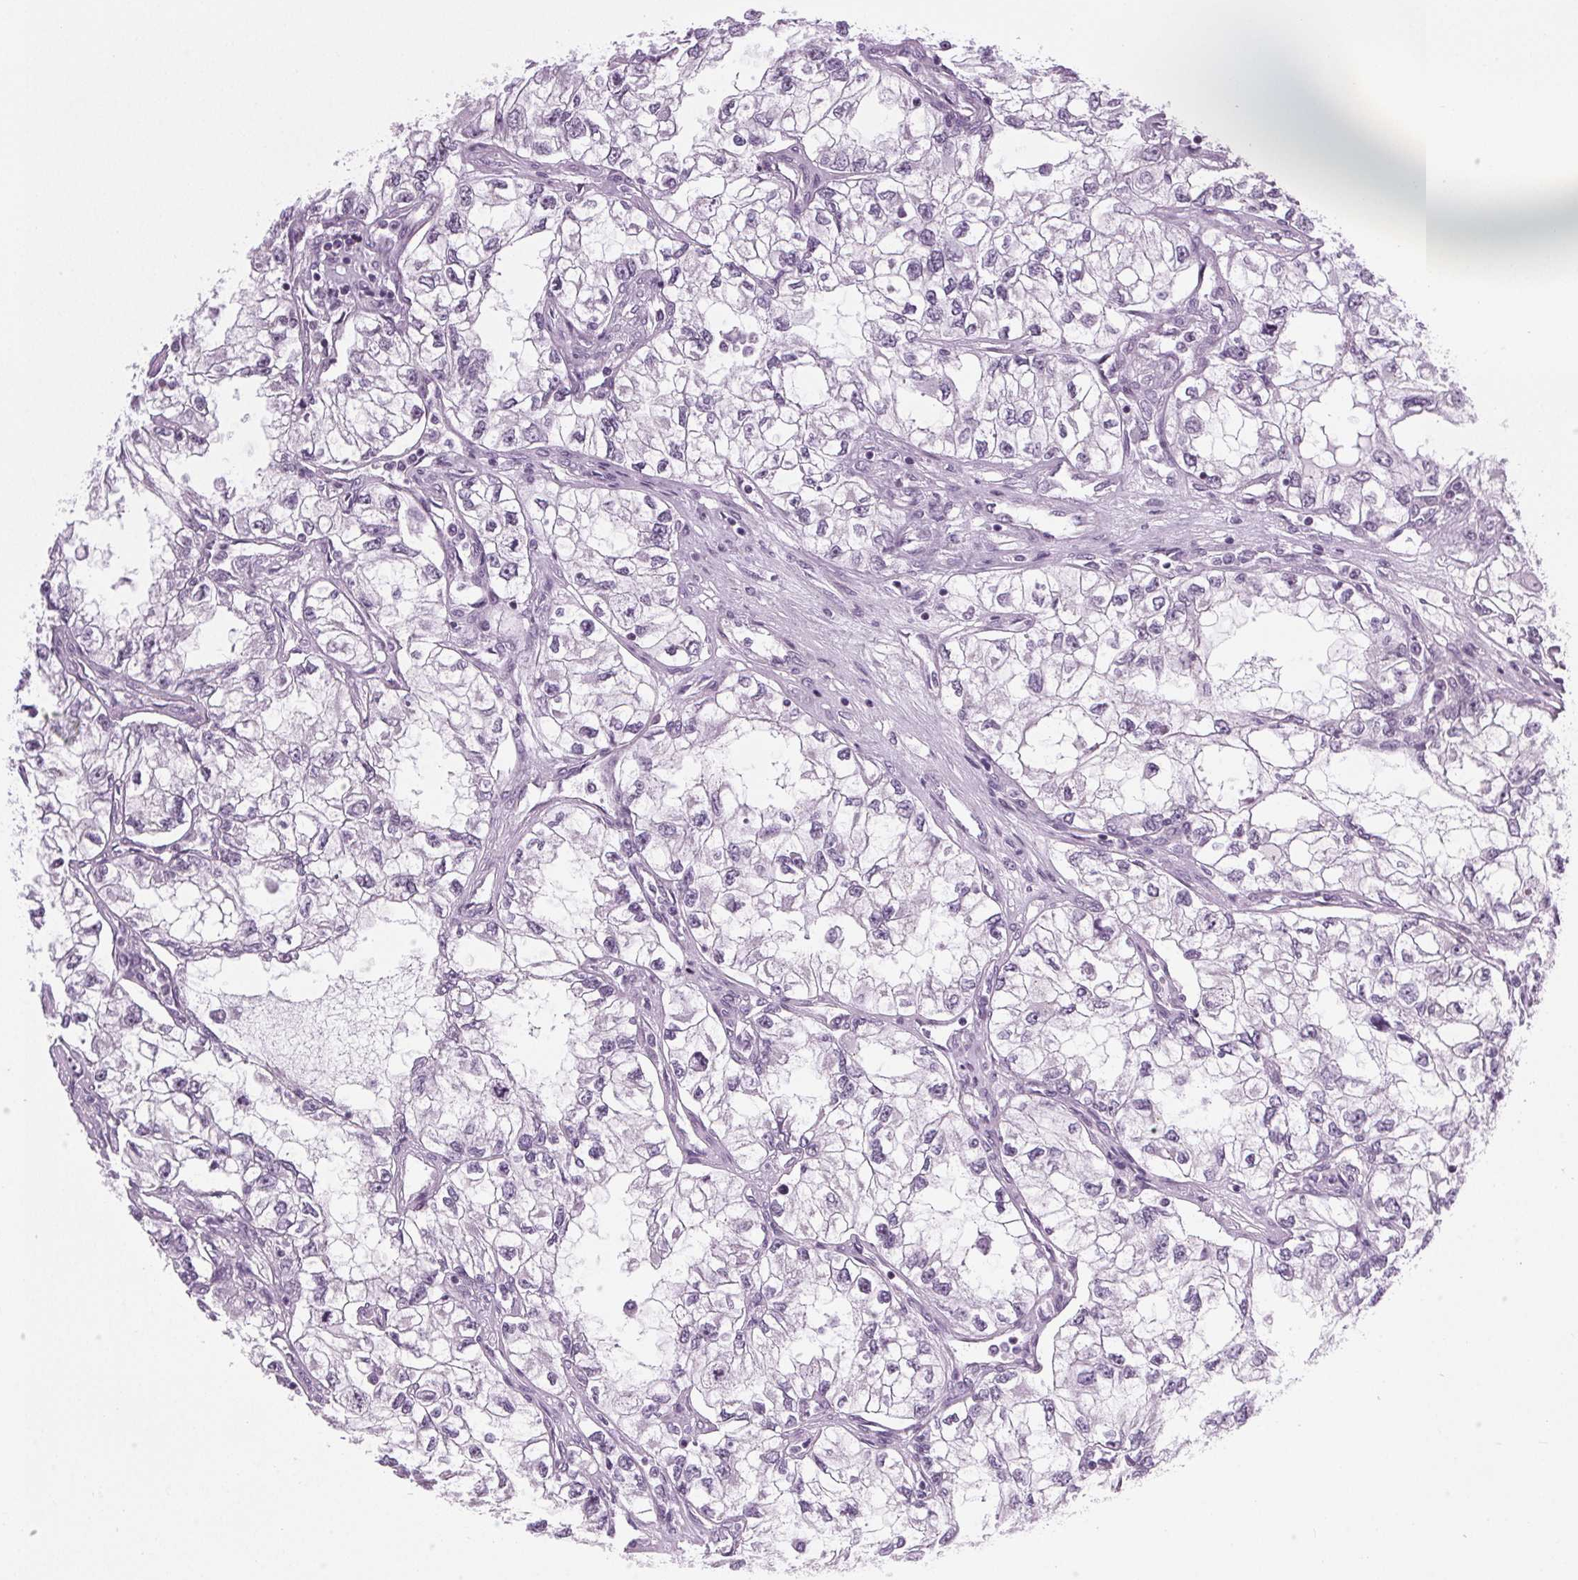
{"staining": {"intensity": "negative", "quantity": "none", "location": "none"}, "tissue": "renal cancer", "cell_type": "Tumor cells", "image_type": "cancer", "snomed": [{"axis": "morphology", "description": "Adenocarcinoma, NOS"}, {"axis": "topography", "description": "Kidney"}], "caption": "The immunohistochemistry (IHC) image has no significant positivity in tumor cells of renal cancer tissue.", "gene": "IGF2BP1", "patient": {"sex": "female", "age": 59}}